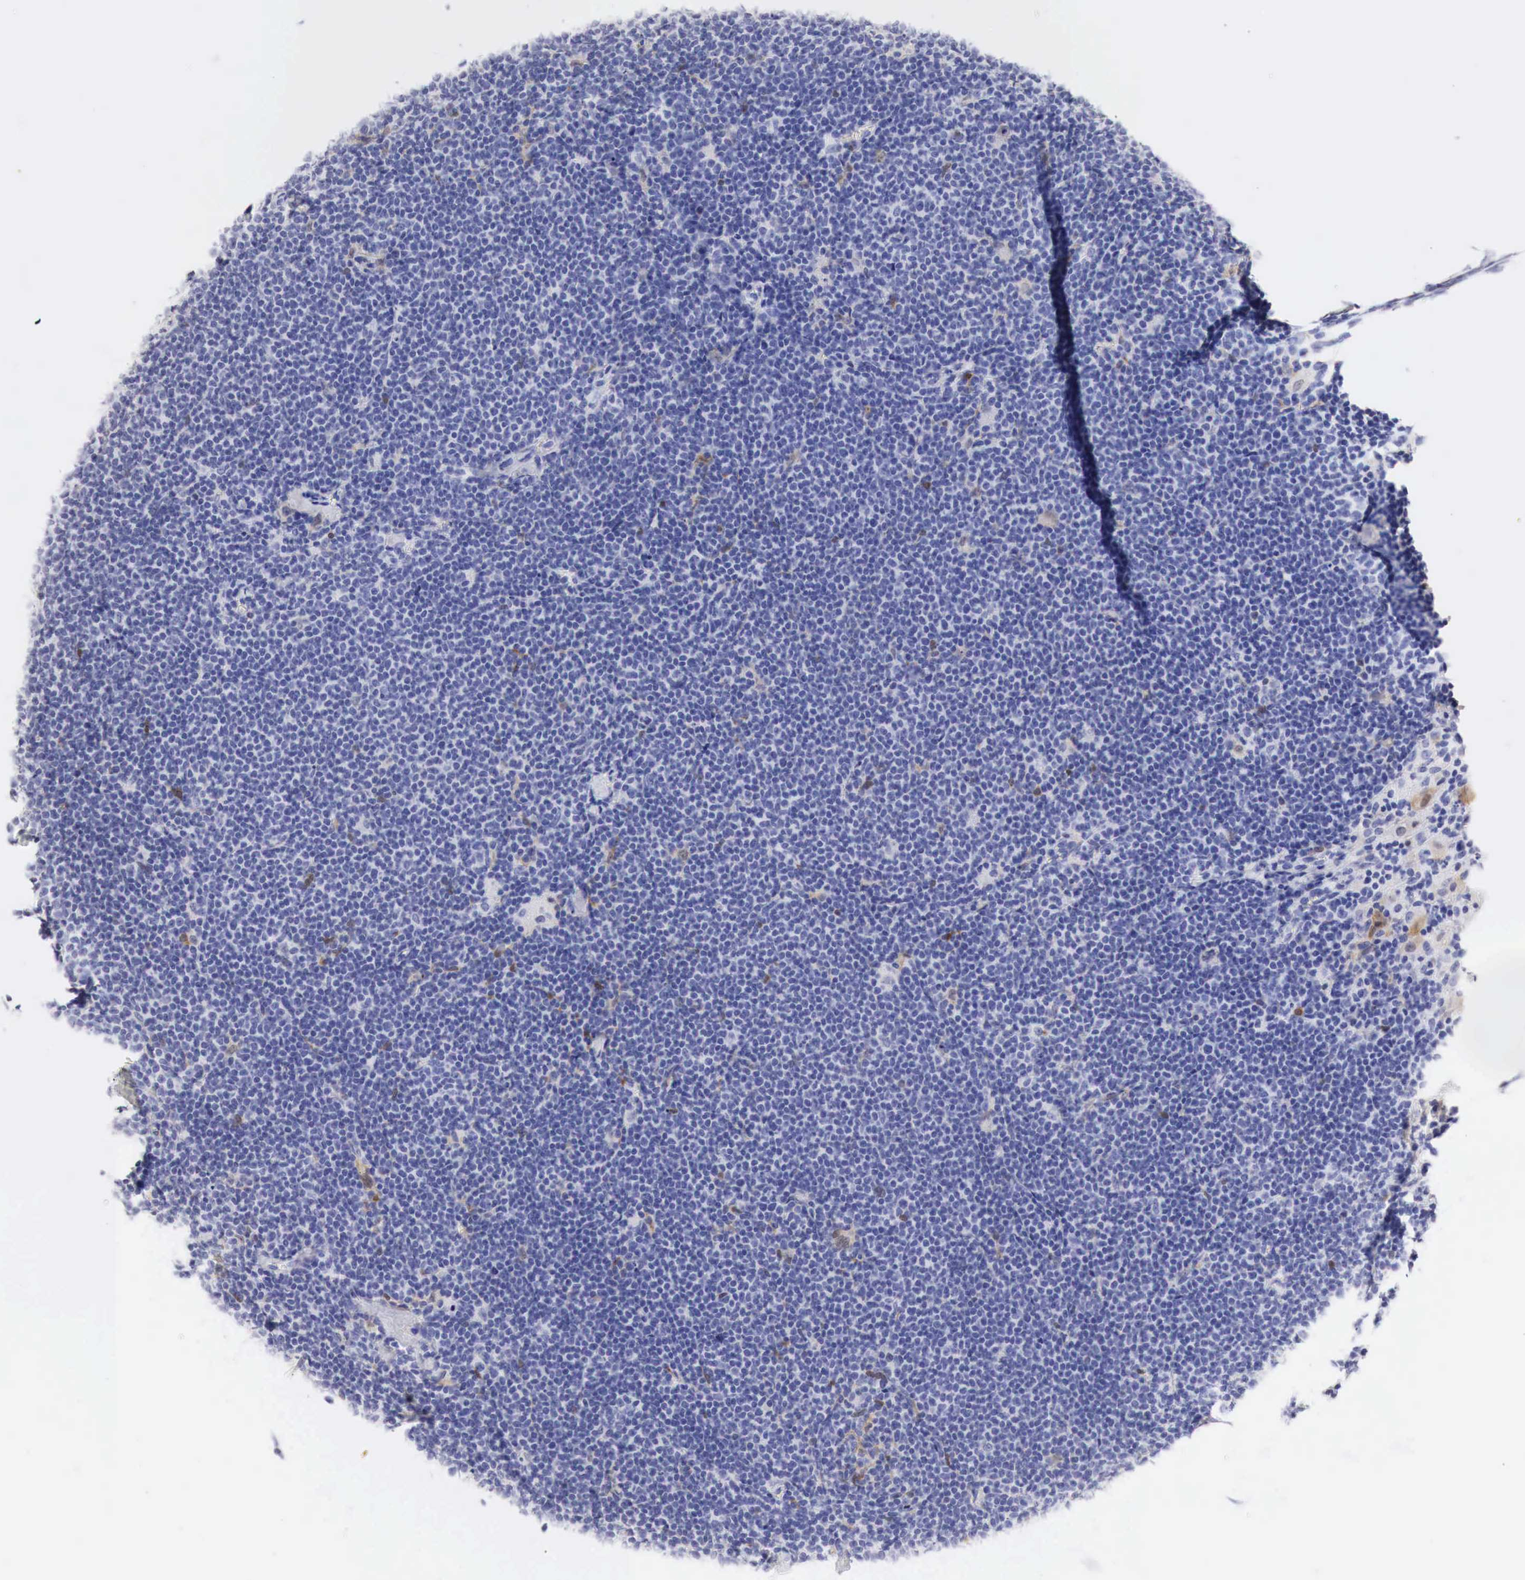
{"staining": {"intensity": "negative", "quantity": "none", "location": "none"}, "tissue": "lymphoma", "cell_type": "Tumor cells", "image_type": "cancer", "snomed": [{"axis": "morphology", "description": "Malignant lymphoma, non-Hodgkin's type, Low grade"}, {"axis": "topography", "description": "Lymph node"}], "caption": "The histopathology image demonstrates no staining of tumor cells in malignant lymphoma, non-Hodgkin's type (low-grade).", "gene": "CDKN2A", "patient": {"sex": "male", "age": 65}}